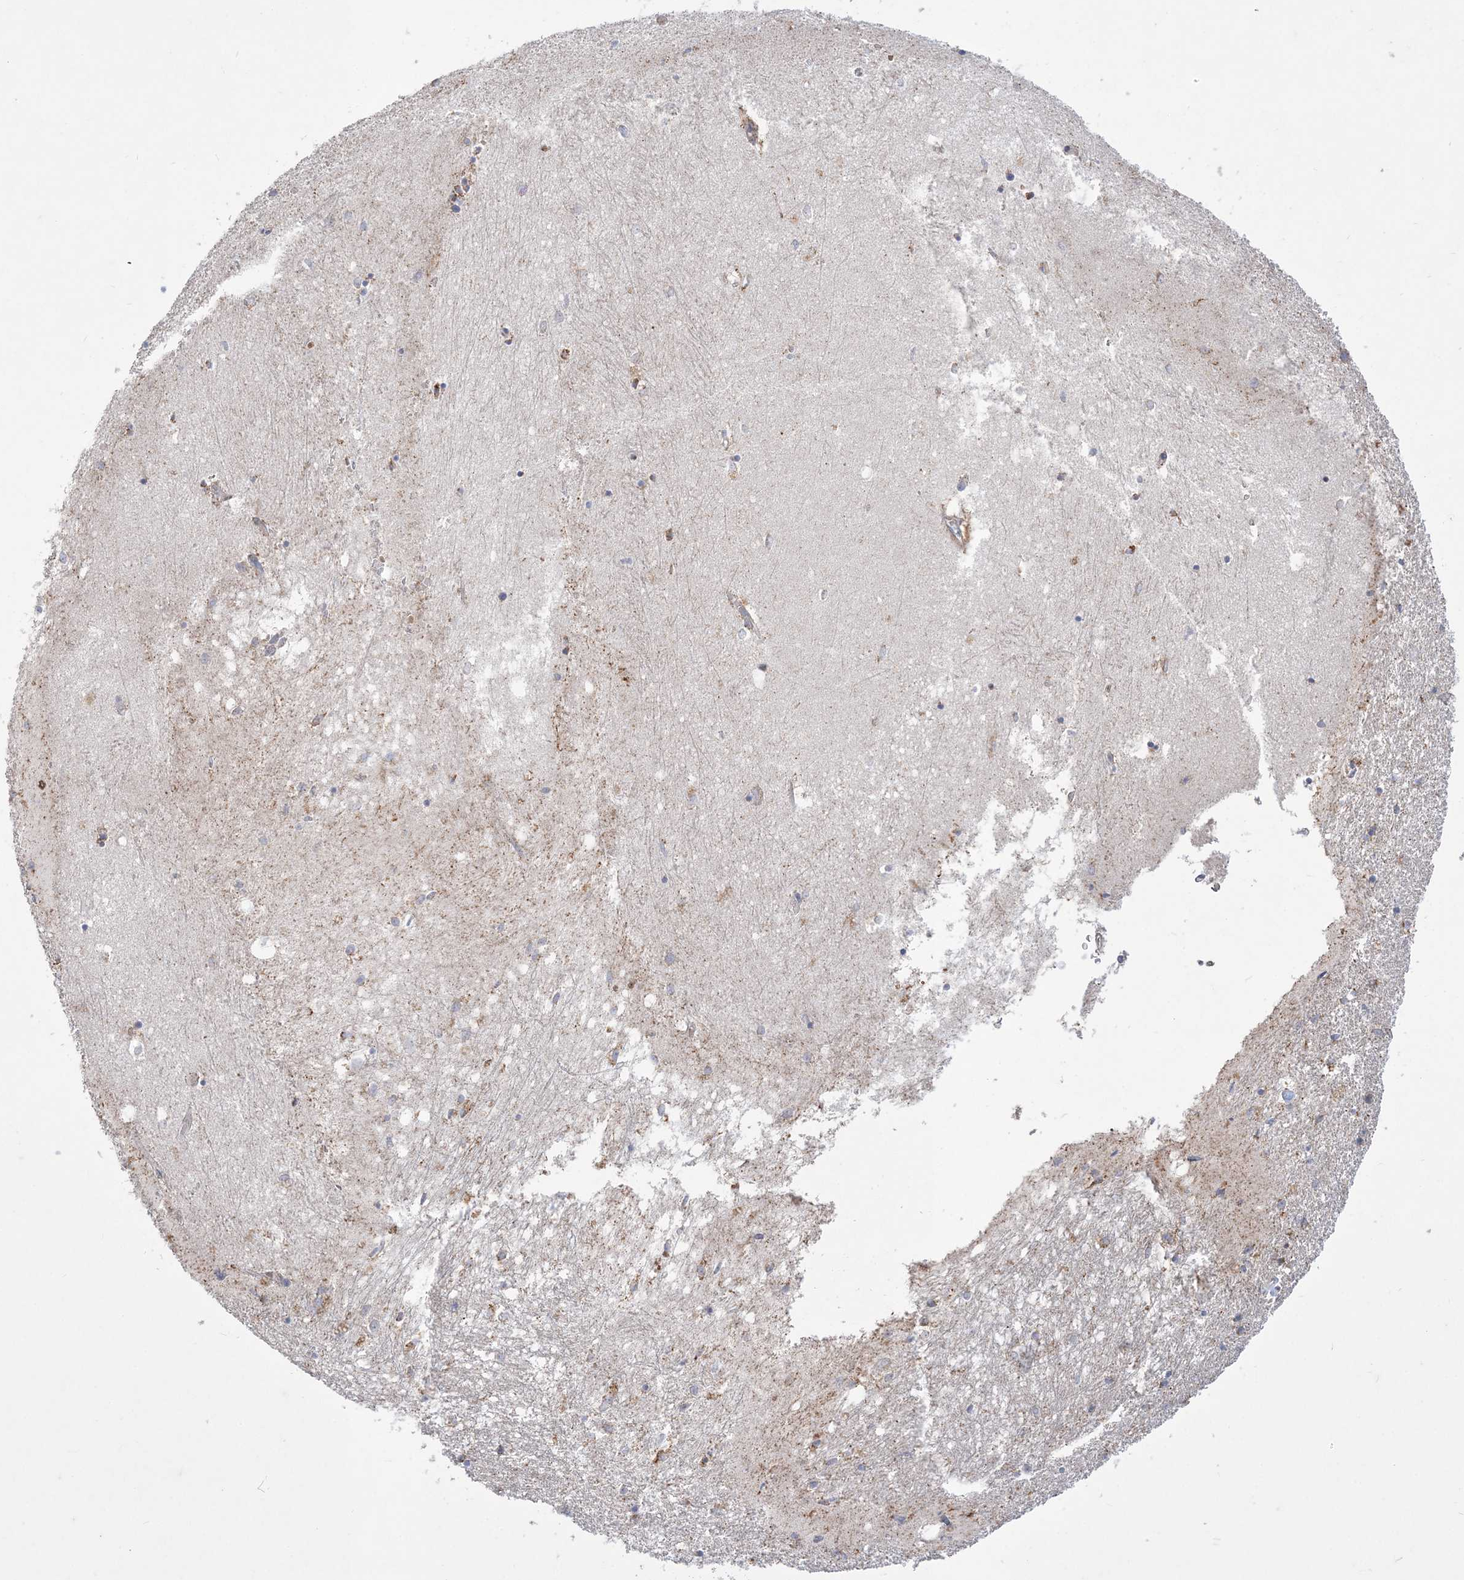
{"staining": {"intensity": "negative", "quantity": "none", "location": "none"}, "tissue": "hippocampus", "cell_type": "Glial cells", "image_type": "normal", "snomed": [{"axis": "morphology", "description": "Normal tissue, NOS"}, {"axis": "topography", "description": "Hippocampus"}], "caption": "High power microscopy histopathology image of an immunohistochemistry histopathology image of normal hippocampus, revealing no significant positivity in glial cells. Nuclei are stained in blue.", "gene": "TSPEAR", "patient": {"sex": "female", "age": 64}}